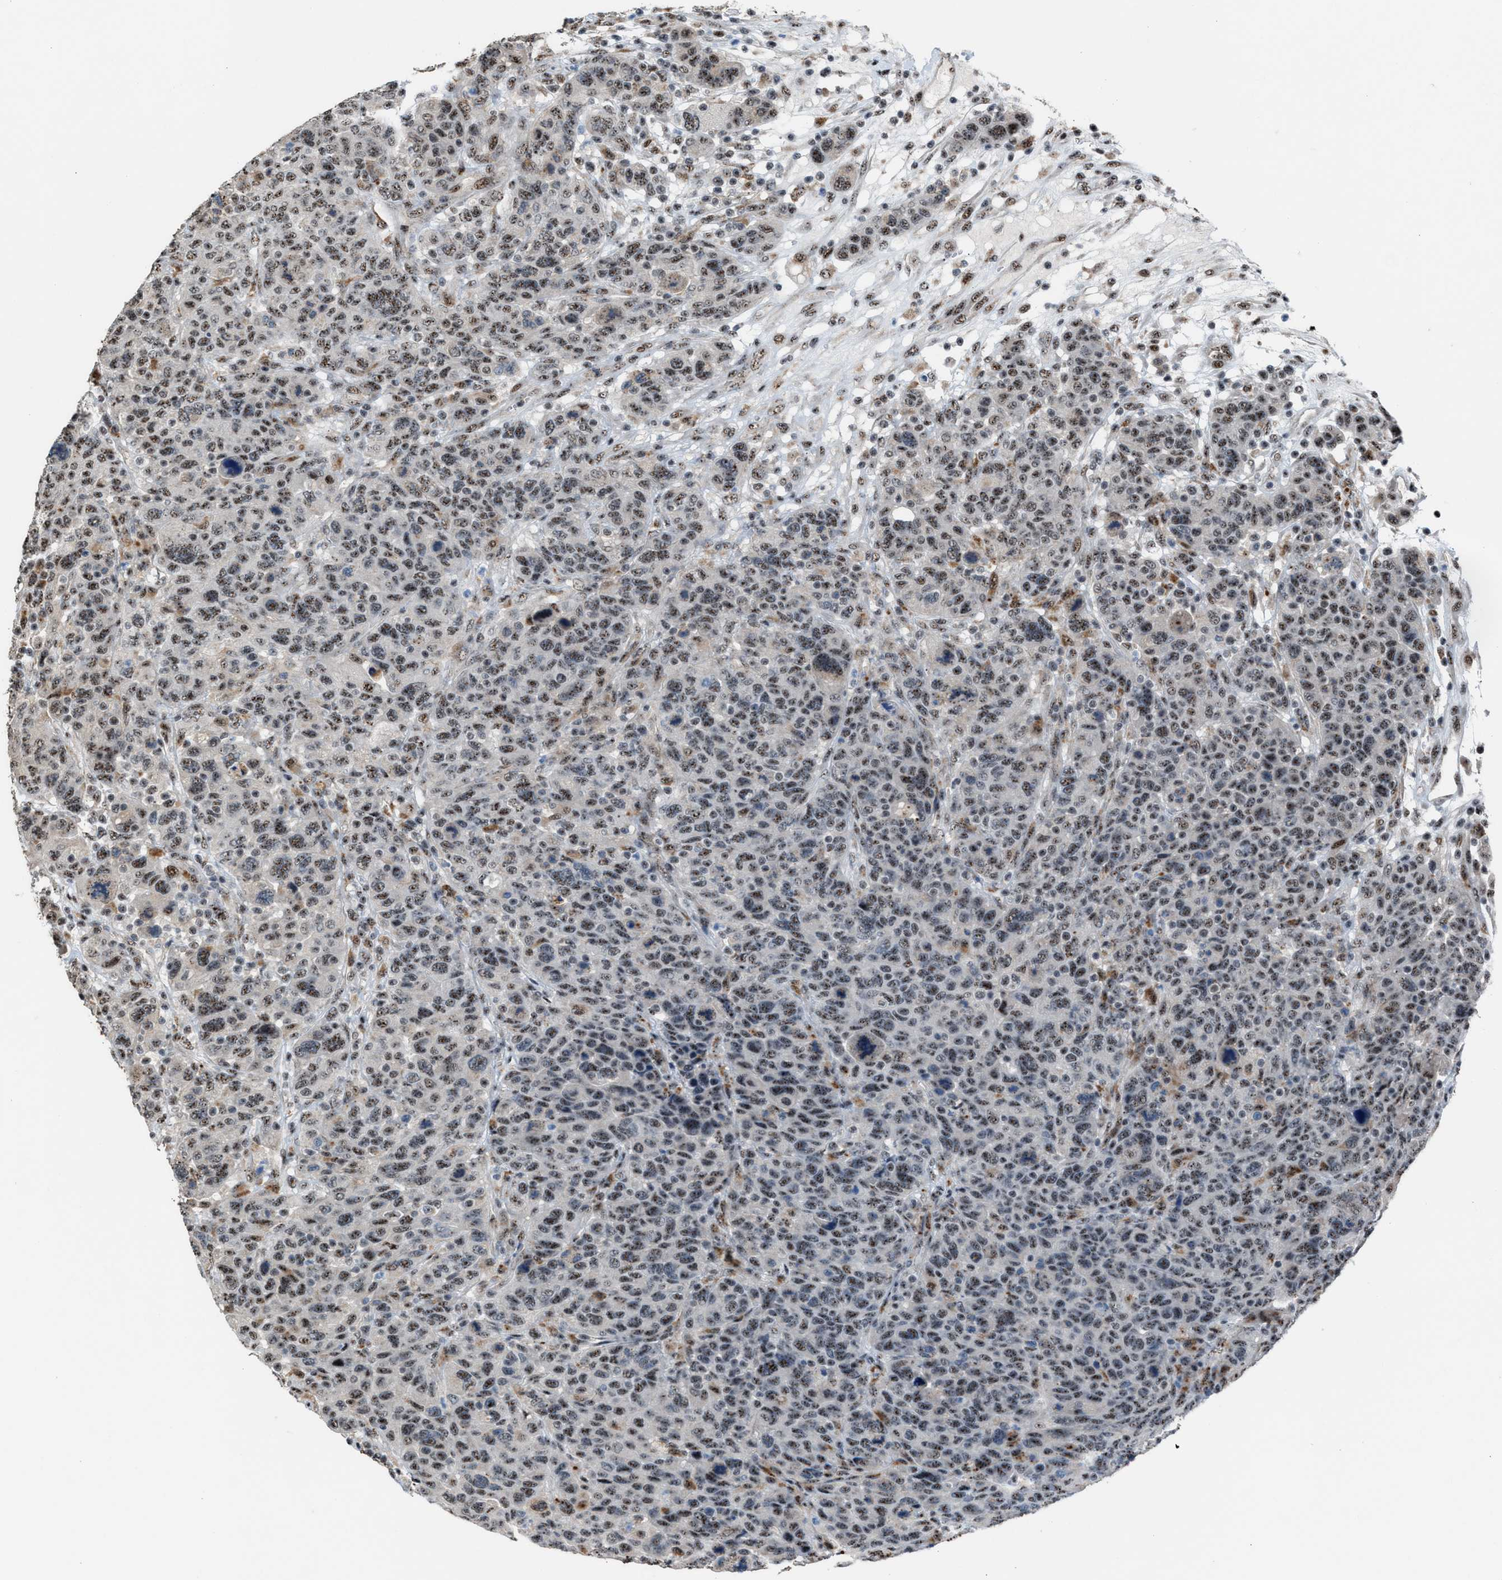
{"staining": {"intensity": "weak", "quantity": ">75%", "location": "nuclear"}, "tissue": "breast cancer", "cell_type": "Tumor cells", "image_type": "cancer", "snomed": [{"axis": "morphology", "description": "Duct carcinoma"}, {"axis": "topography", "description": "Breast"}], "caption": "This micrograph exhibits immunohistochemistry (IHC) staining of human breast cancer (infiltrating ductal carcinoma), with low weak nuclear staining in approximately >75% of tumor cells.", "gene": "CENPP", "patient": {"sex": "female", "age": 37}}